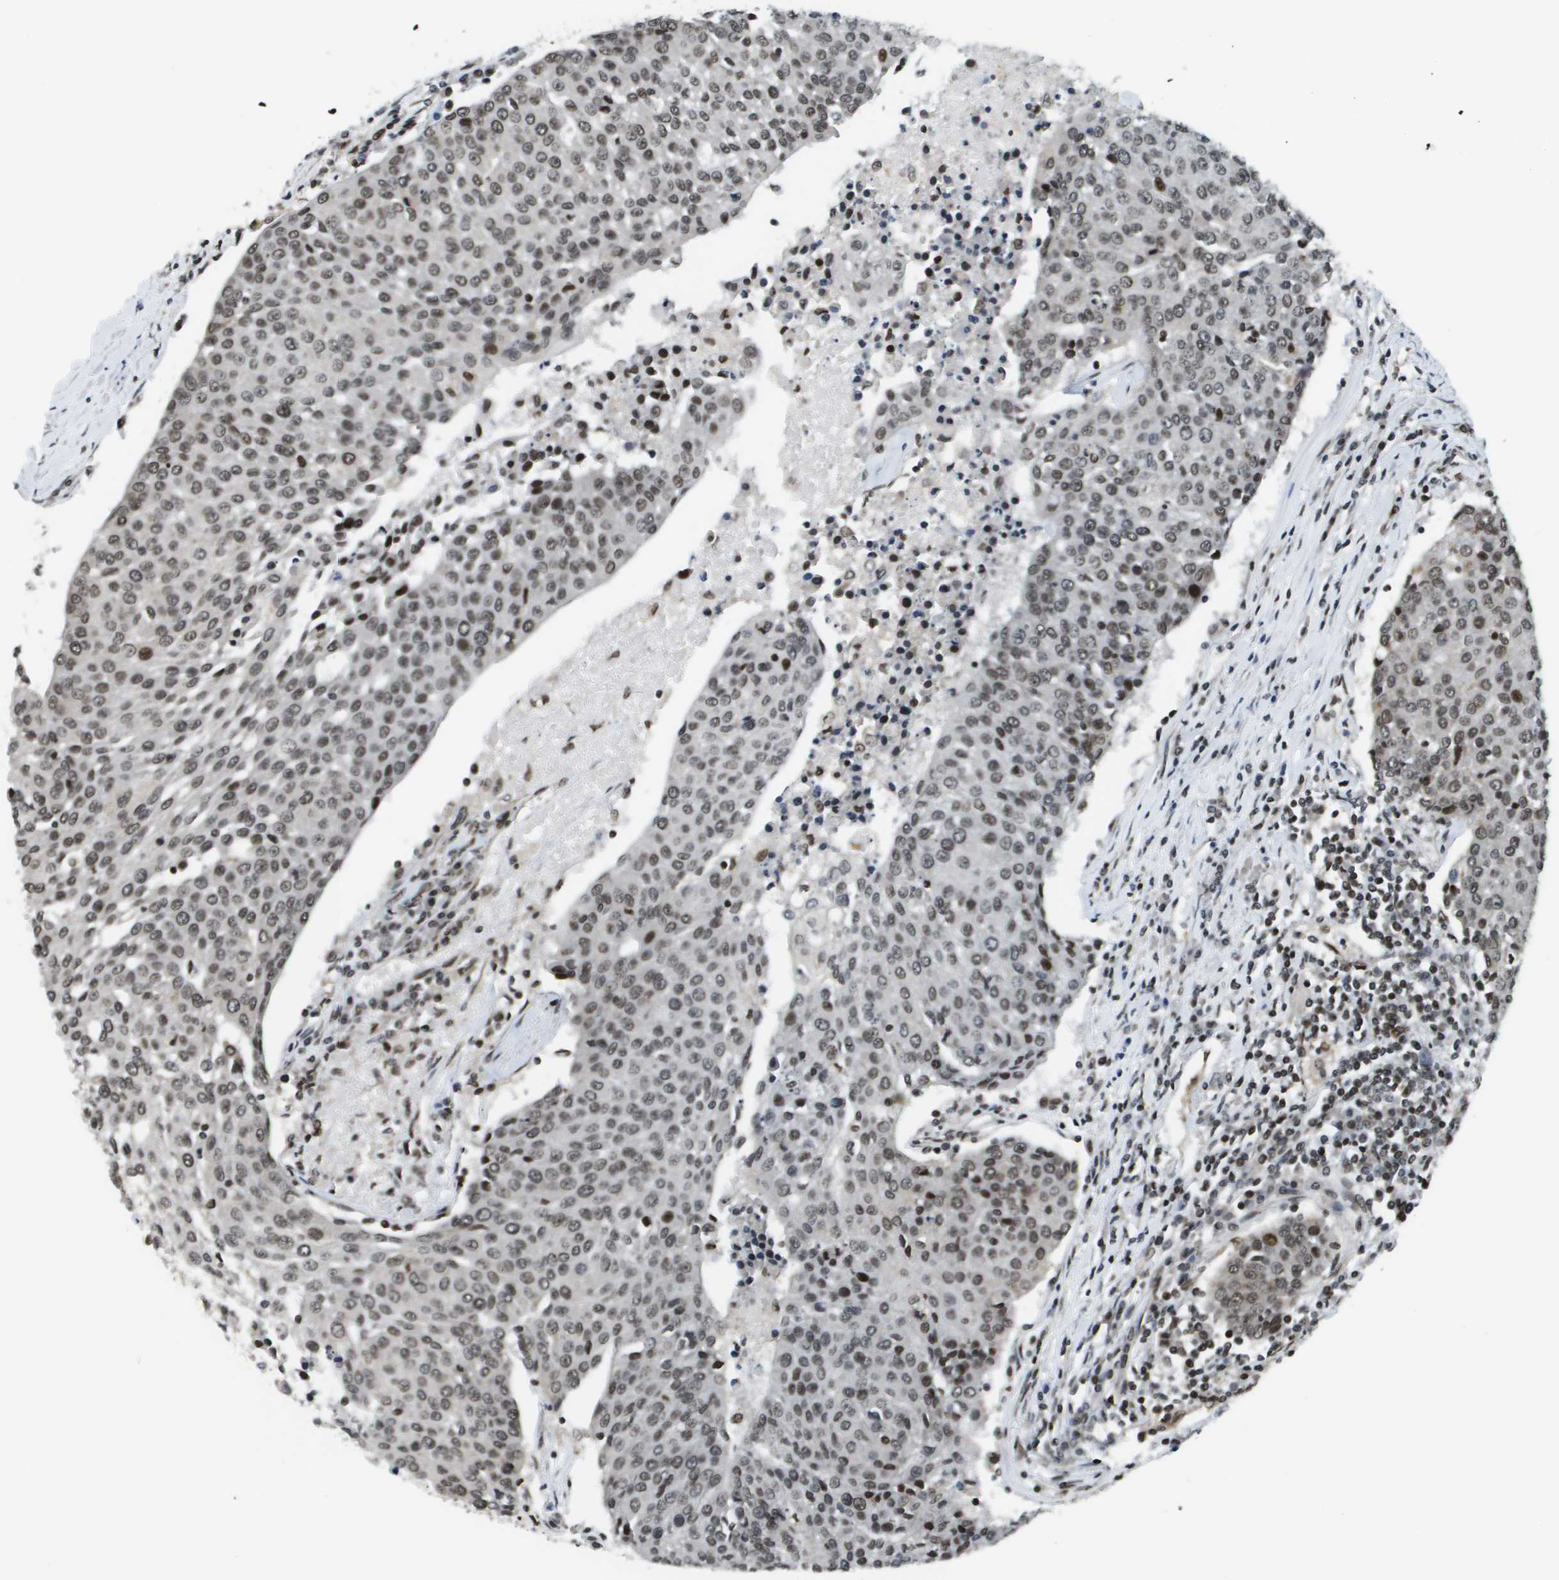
{"staining": {"intensity": "moderate", "quantity": ">75%", "location": "nuclear"}, "tissue": "urothelial cancer", "cell_type": "Tumor cells", "image_type": "cancer", "snomed": [{"axis": "morphology", "description": "Urothelial carcinoma, High grade"}, {"axis": "topography", "description": "Urinary bladder"}], "caption": "Tumor cells display medium levels of moderate nuclear expression in about >75% of cells in urothelial cancer.", "gene": "RECQL4", "patient": {"sex": "female", "age": 85}}